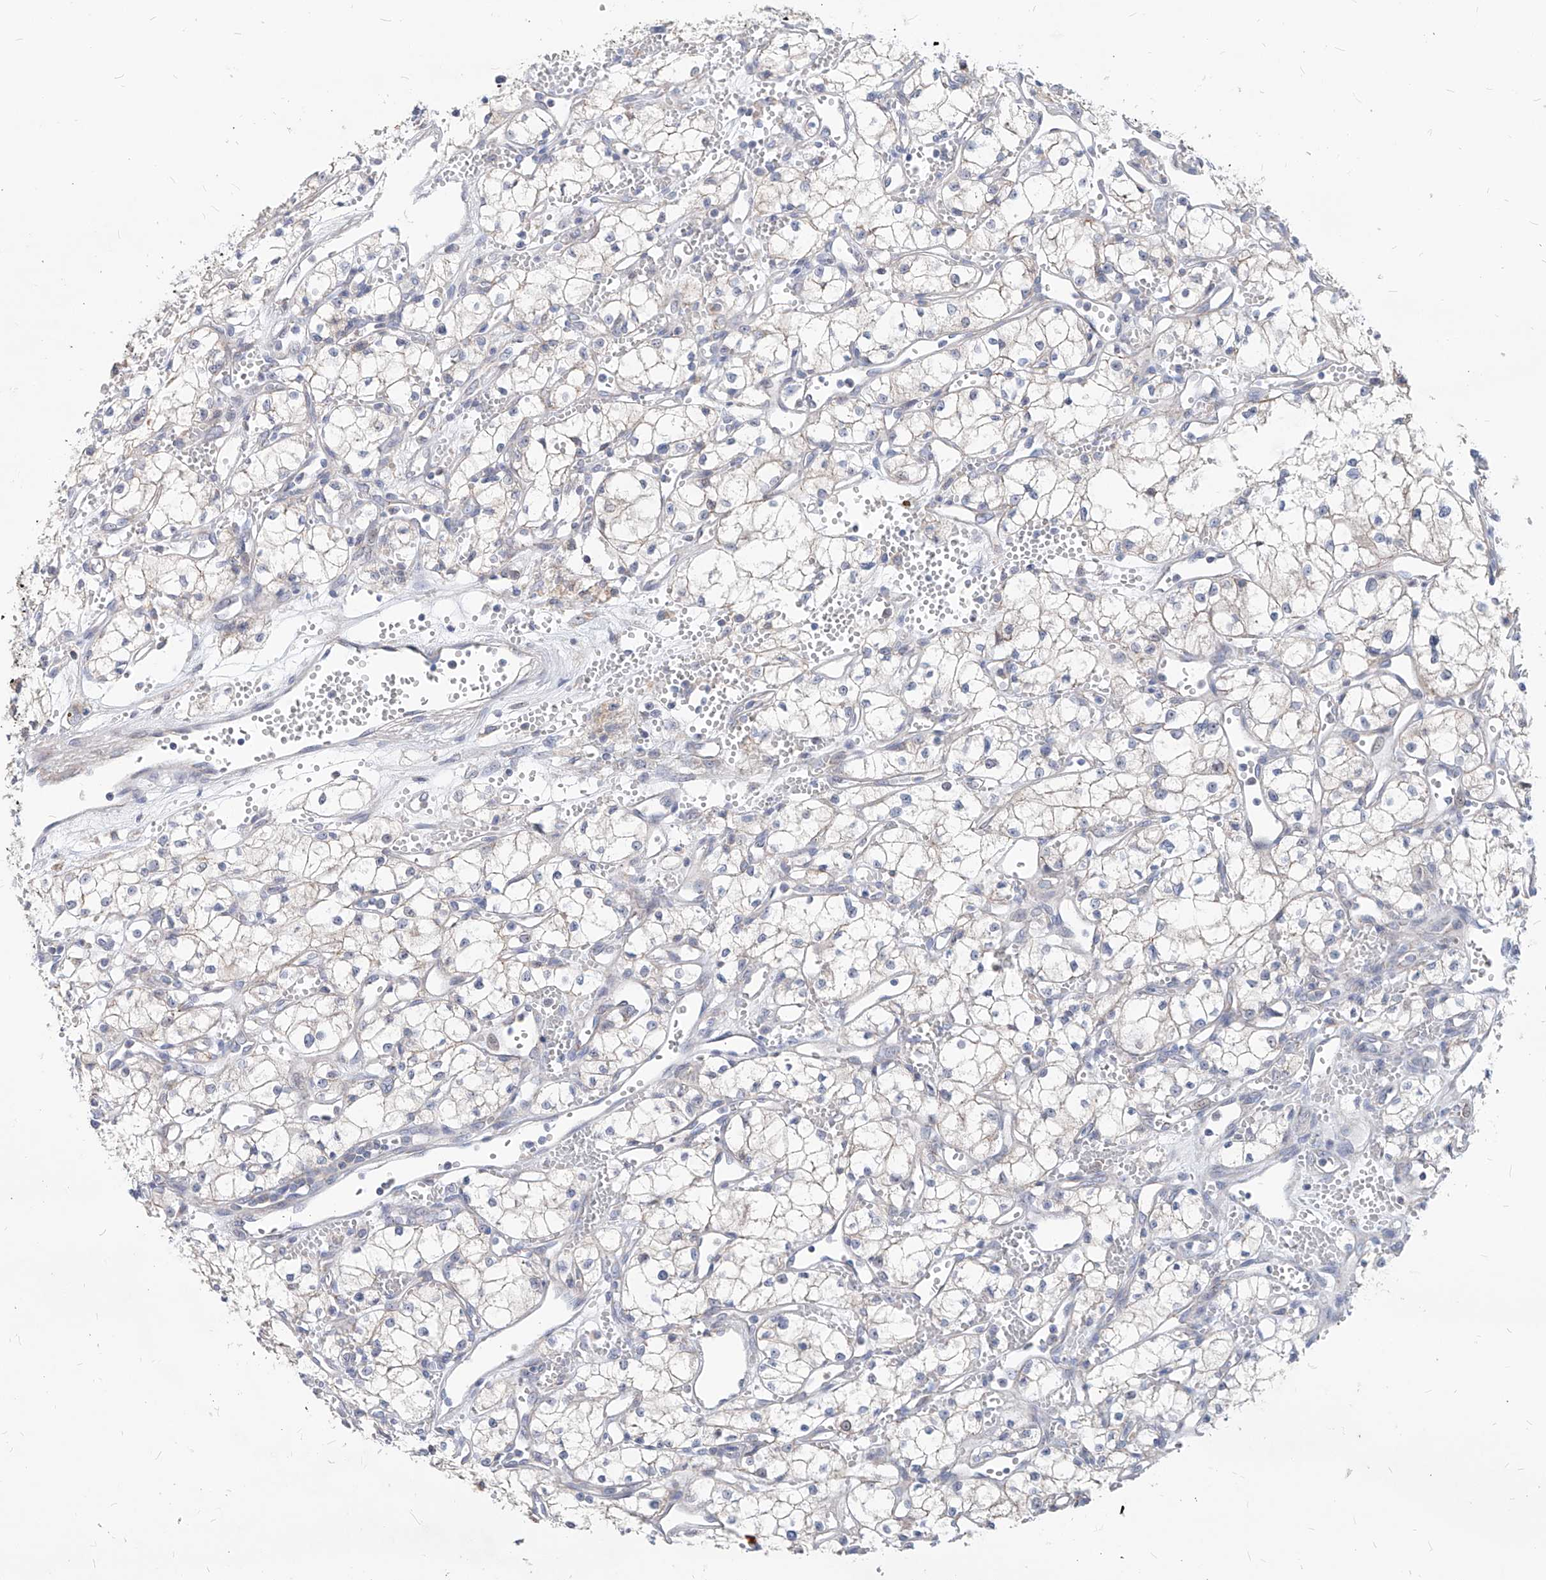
{"staining": {"intensity": "negative", "quantity": "none", "location": "none"}, "tissue": "renal cancer", "cell_type": "Tumor cells", "image_type": "cancer", "snomed": [{"axis": "morphology", "description": "Adenocarcinoma, NOS"}, {"axis": "topography", "description": "Kidney"}], "caption": "Tumor cells show no significant protein staining in renal cancer (adenocarcinoma).", "gene": "AGPS", "patient": {"sex": "male", "age": 59}}